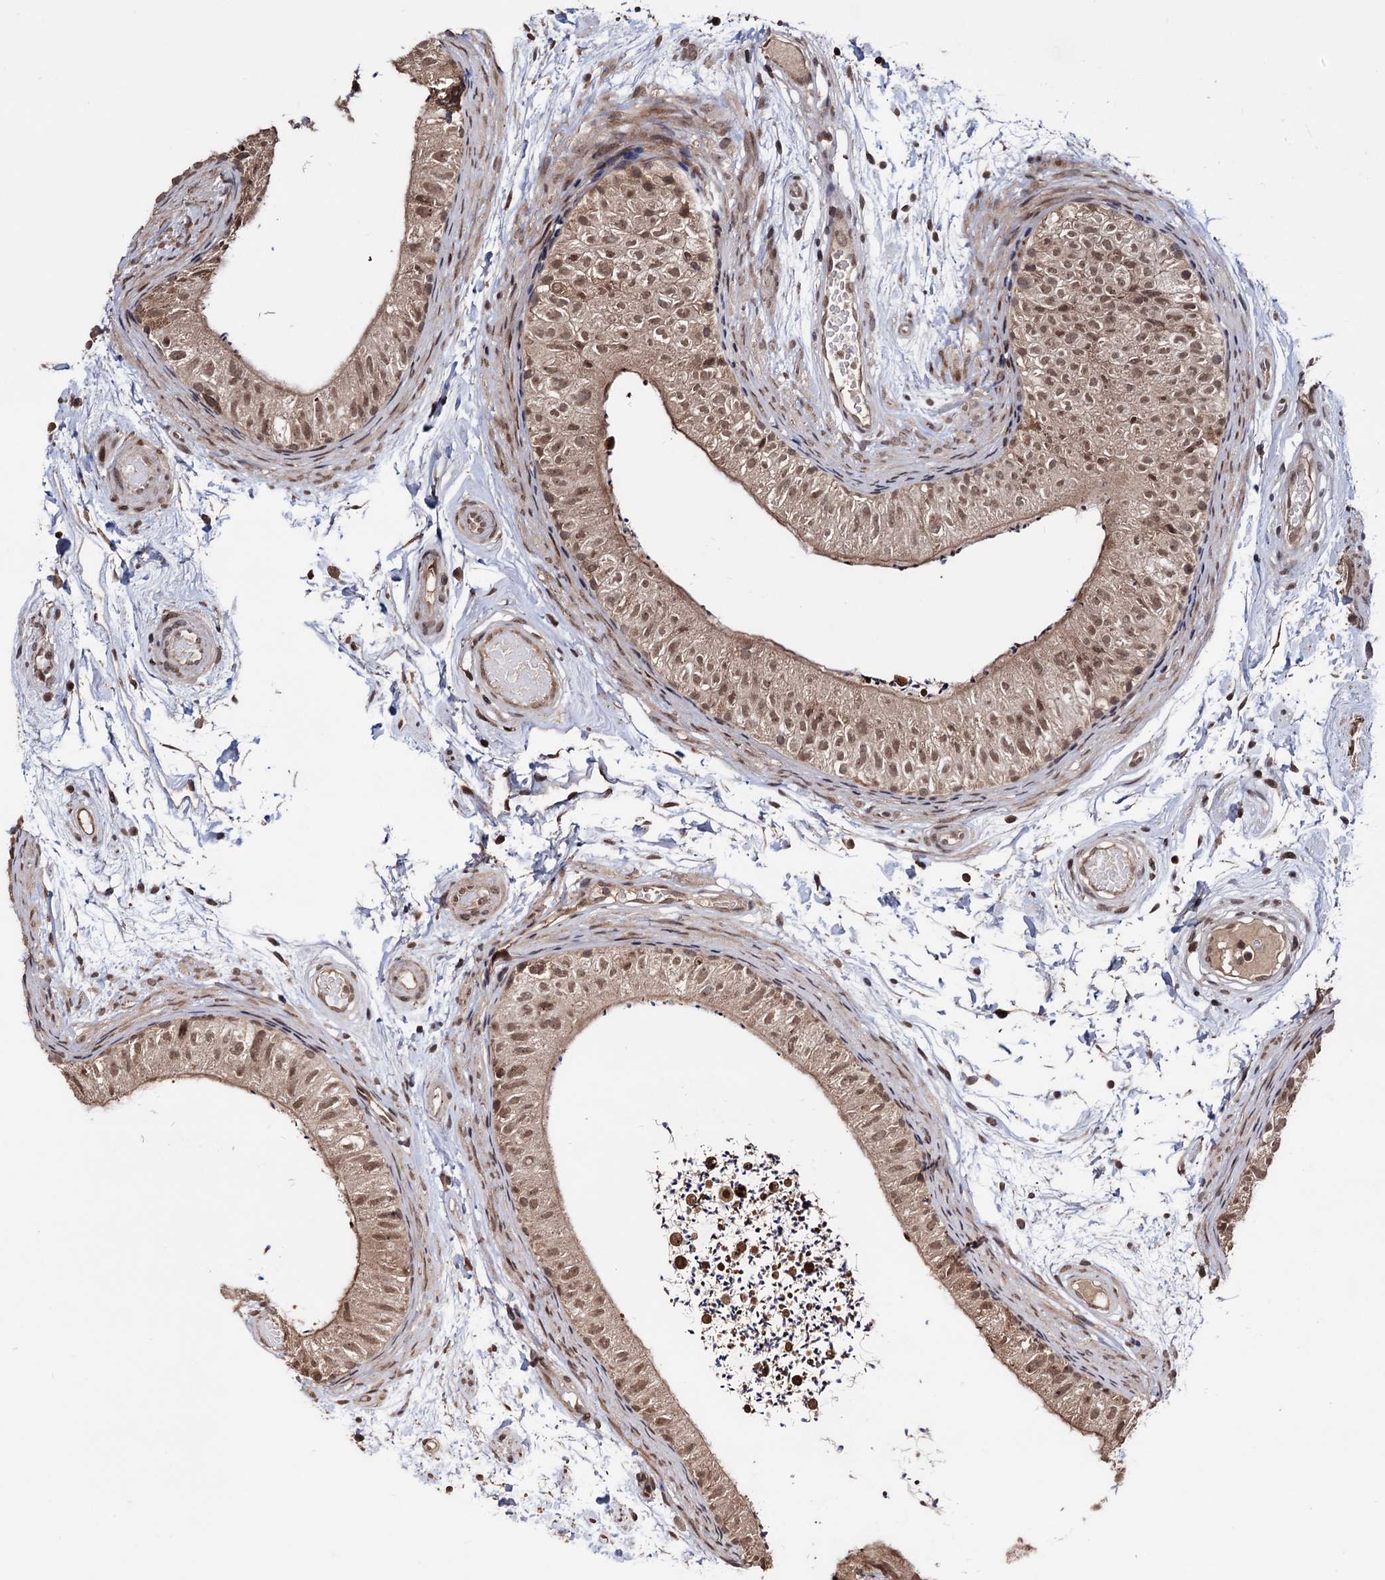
{"staining": {"intensity": "moderate", "quantity": ">75%", "location": "cytoplasmic/membranous,nuclear"}, "tissue": "epididymis", "cell_type": "Glandular cells", "image_type": "normal", "snomed": [{"axis": "morphology", "description": "Normal tissue, NOS"}, {"axis": "topography", "description": "Epididymis"}], "caption": "Epididymis stained with DAB IHC reveals medium levels of moderate cytoplasmic/membranous,nuclear positivity in about >75% of glandular cells.", "gene": "KLF5", "patient": {"sex": "male", "age": 50}}